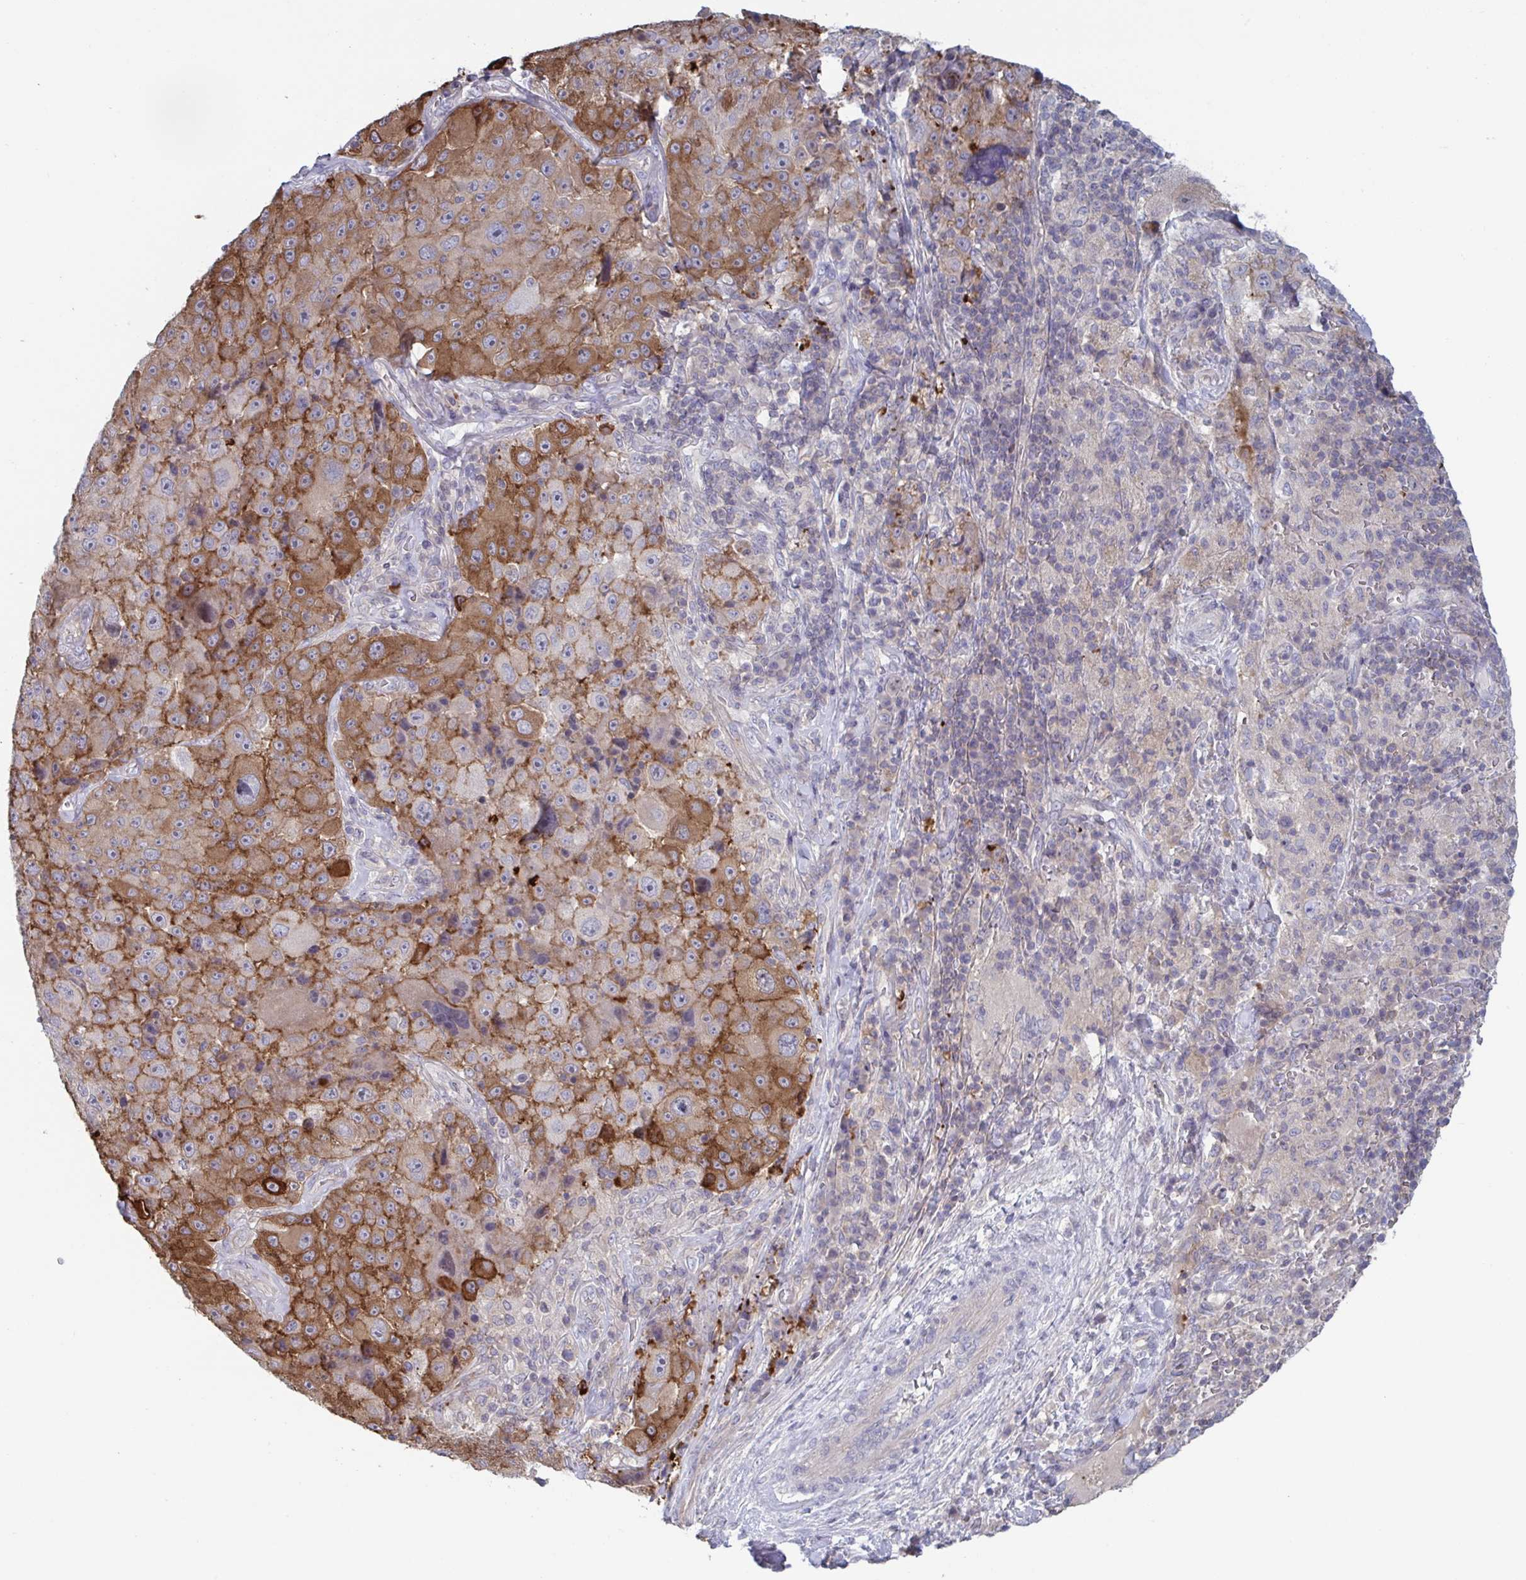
{"staining": {"intensity": "moderate", "quantity": "25%-75%", "location": "cytoplasmic/membranous"}, "tissue": "melanoma", "cell_type": "Tumor cells", "image_type": "cancer", "snomed": [{"axis": "morphology", "description": "Malignant melanoma, Metastatic site"}, {"axis": "topography", "description": "Lymph node"}], "caption": "Immunohistochemical staining of human malignant melanoma (metastatic site) demonstrates medium levels of moderate cytoplasmic/membranous protein staining in approximately 25%-75% of tumor cells.", "gene": "STK26", "patient": {"sex": "male", "age": 62}}